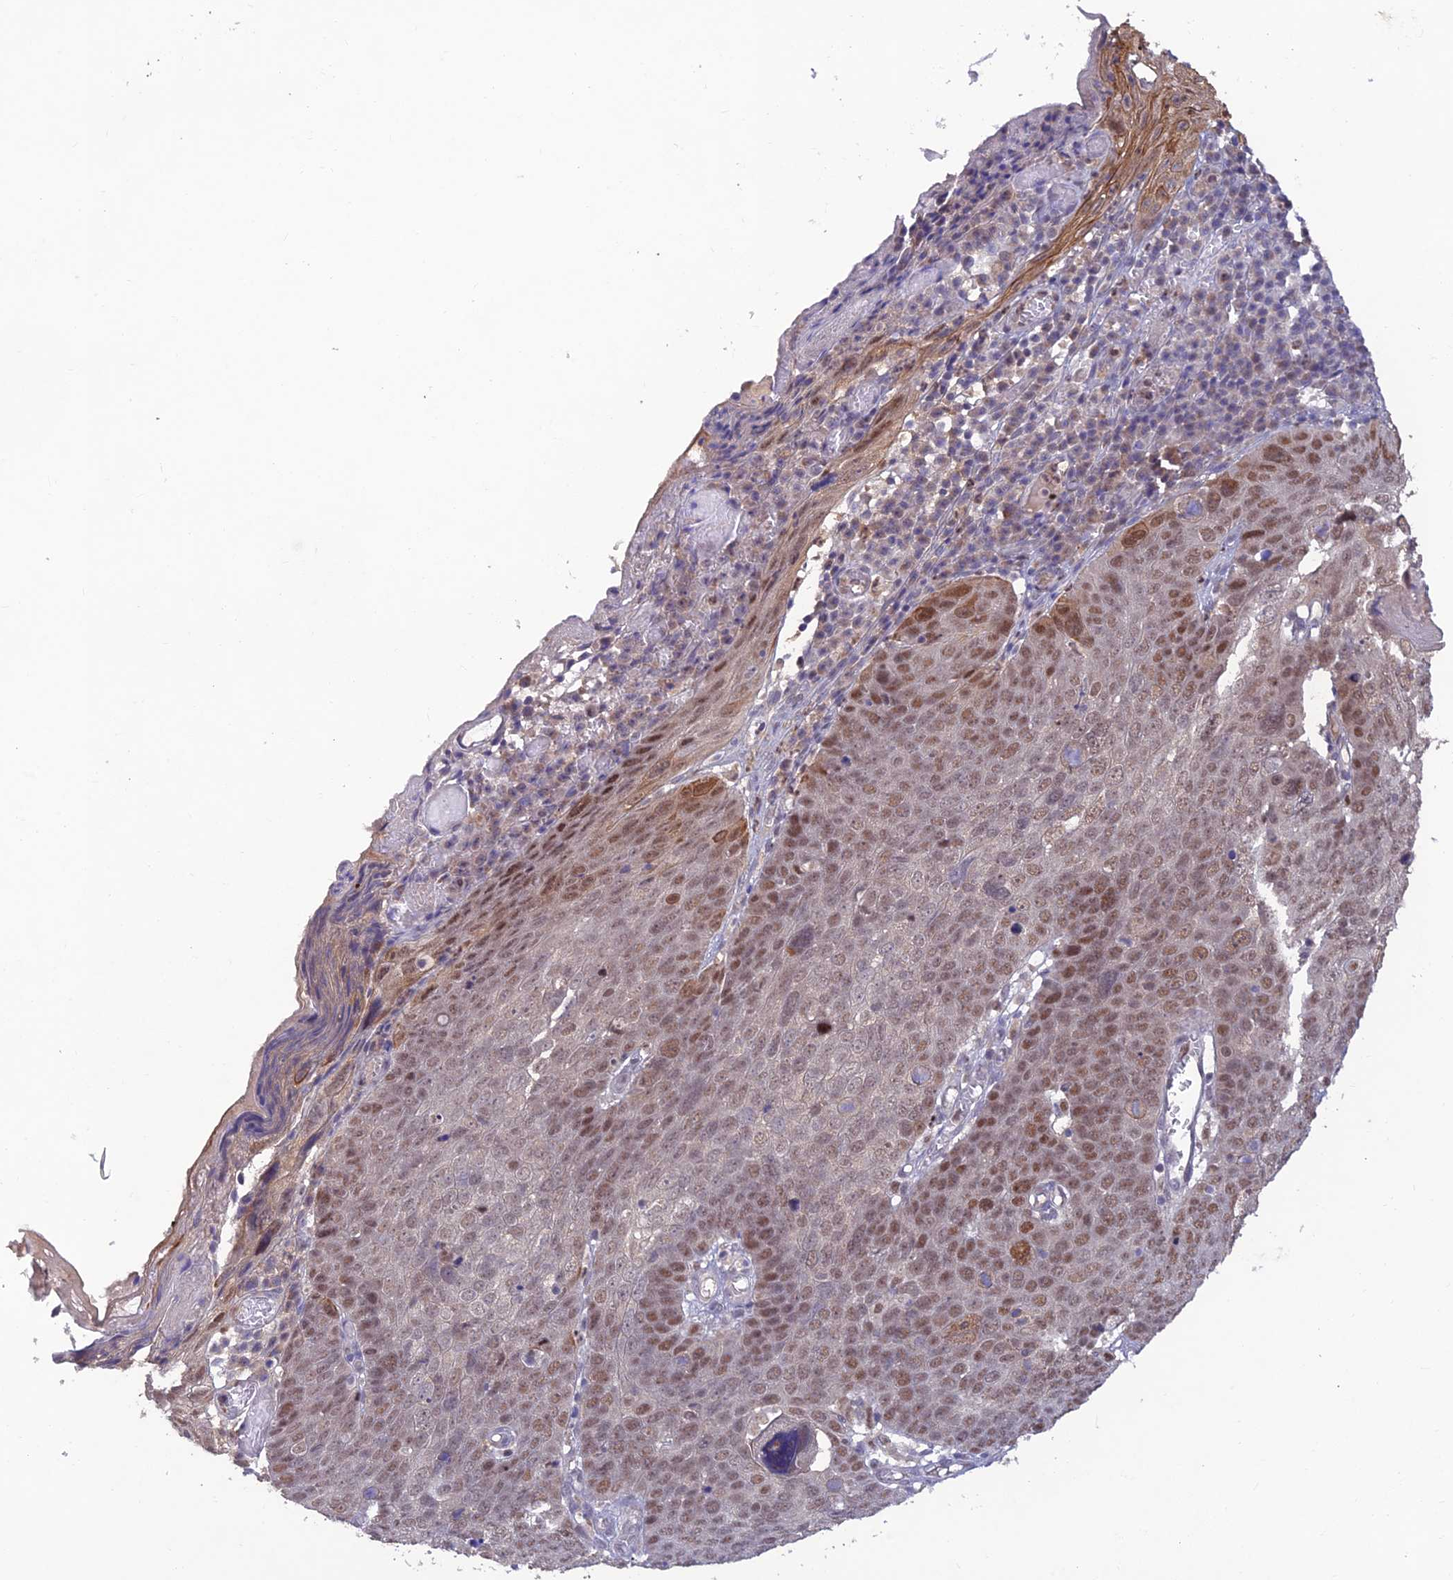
{"staining": {"intensity": "moderate", "quantity": "25%-75%", "location": "nuclear"}, "tissue": "skin cancer", "cell_type": "Tumor cells", "image_type": "cancer", "snomed": [{"axis": "morphology", "description": "Squamous cell carcinoma, NOS"}, {"axis": "topography", "description": "Skin"}], "caption": "An IHC image of neoplastic tissue is shown. Protein staining in brown highlights moderate nuclear positivity in squamous cell carcinoma (skin) within tumor cells. (IHC, brightfield microscopy, high magnification).", "gene": "FASTKD5", "patient": {"sex": "male", "age": 71}}